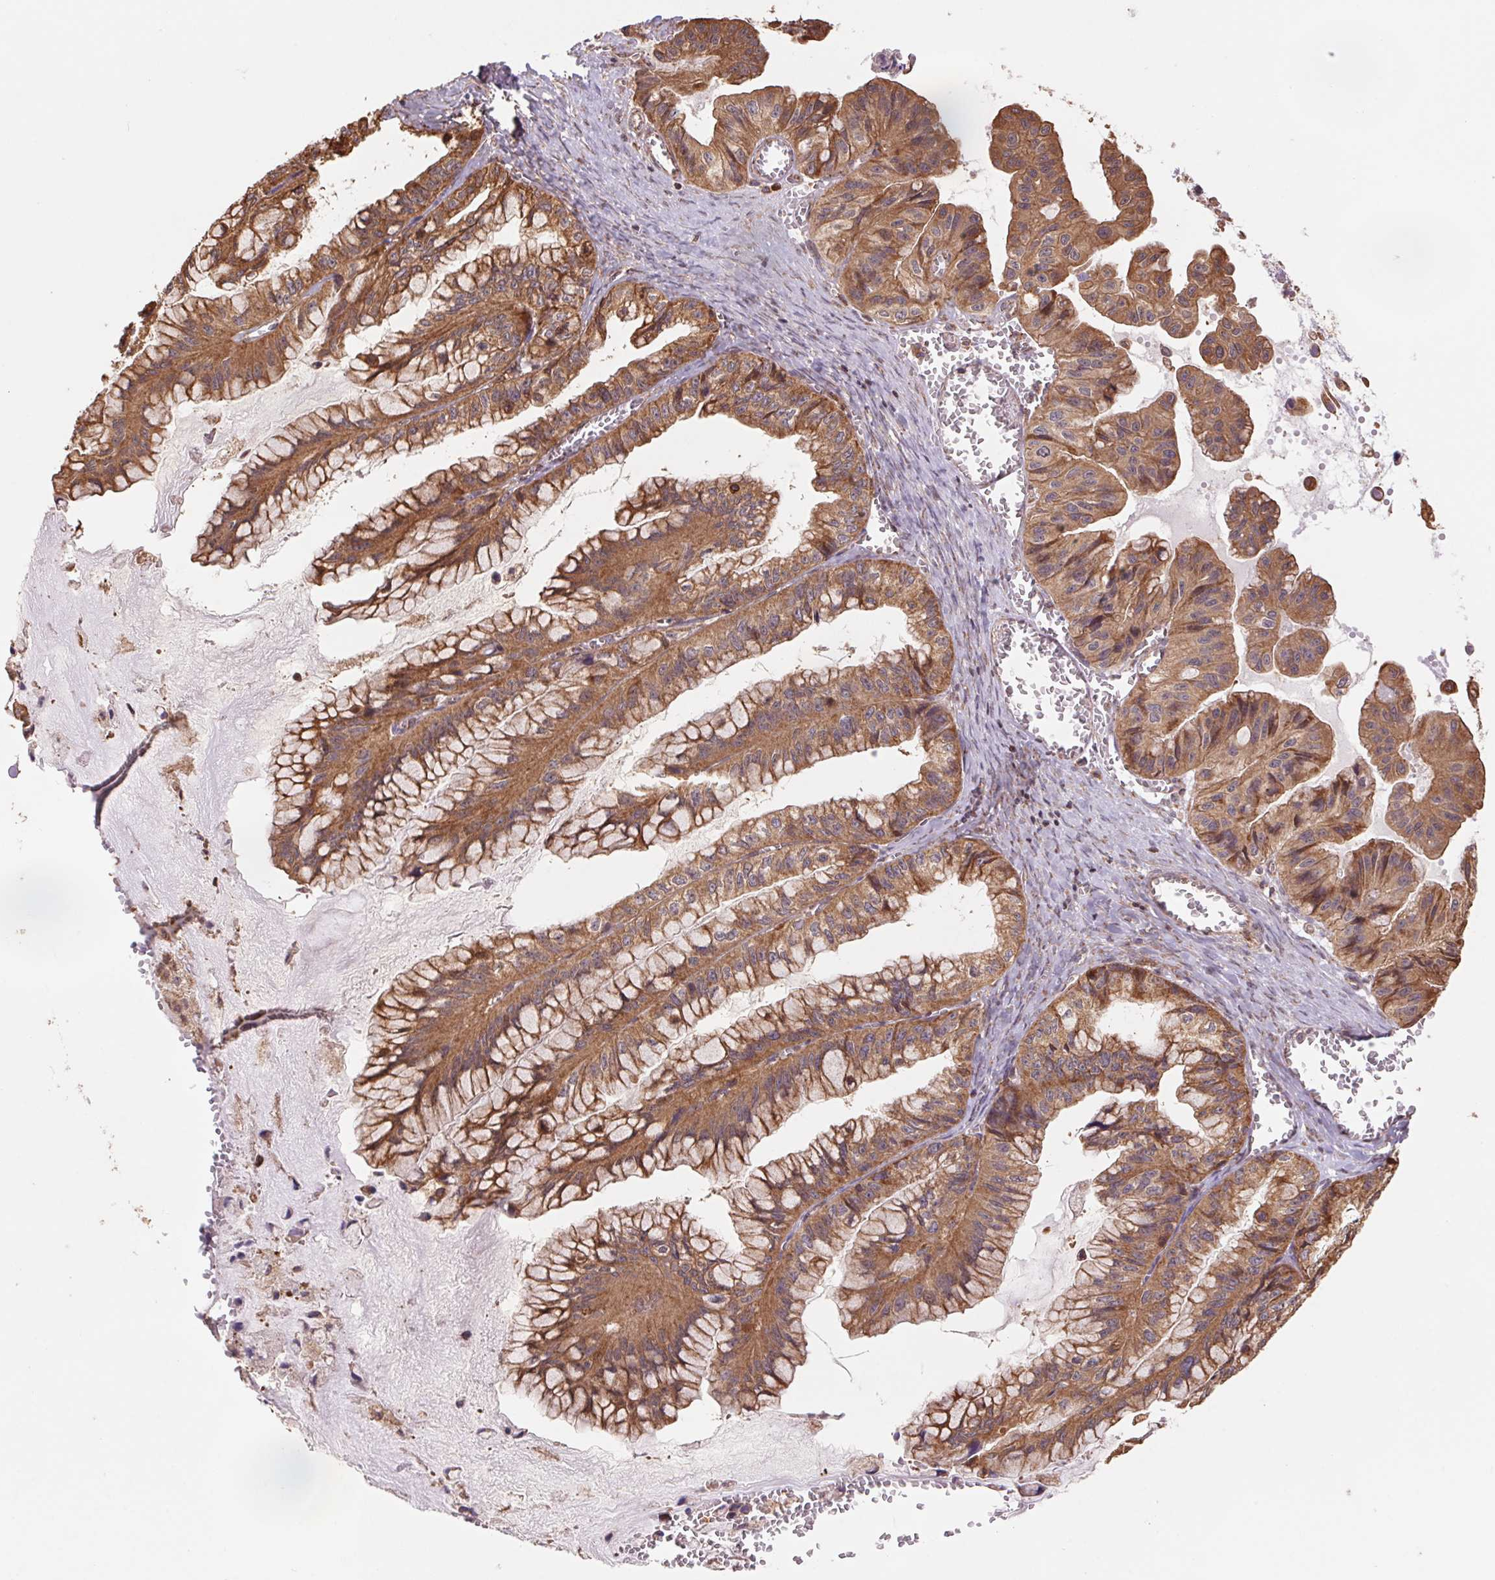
{"staining": {"intensity": "moderate", "quantity": ">75%", "location": "cytoplasmic/membranous"}, "tissue": "ovarian cancer", "cell_type": "Tumor cells", "image_type": "cancer", "snomed": [{"axis": "morphology", "description": "Cystadenocarcinoma, mucinous, NOS"}, {"axis": "topography", "description": "Ovary"}], "caption": "Brown immunohistochemical staining in human mucinous cystadenocarcinoma (ovarian) displays moderate cytoplasmic/membranous positivity in approximately >75% of tumor cells.", "gene": "PDHA1", "patient": {"sex": "female", "age": 72}}